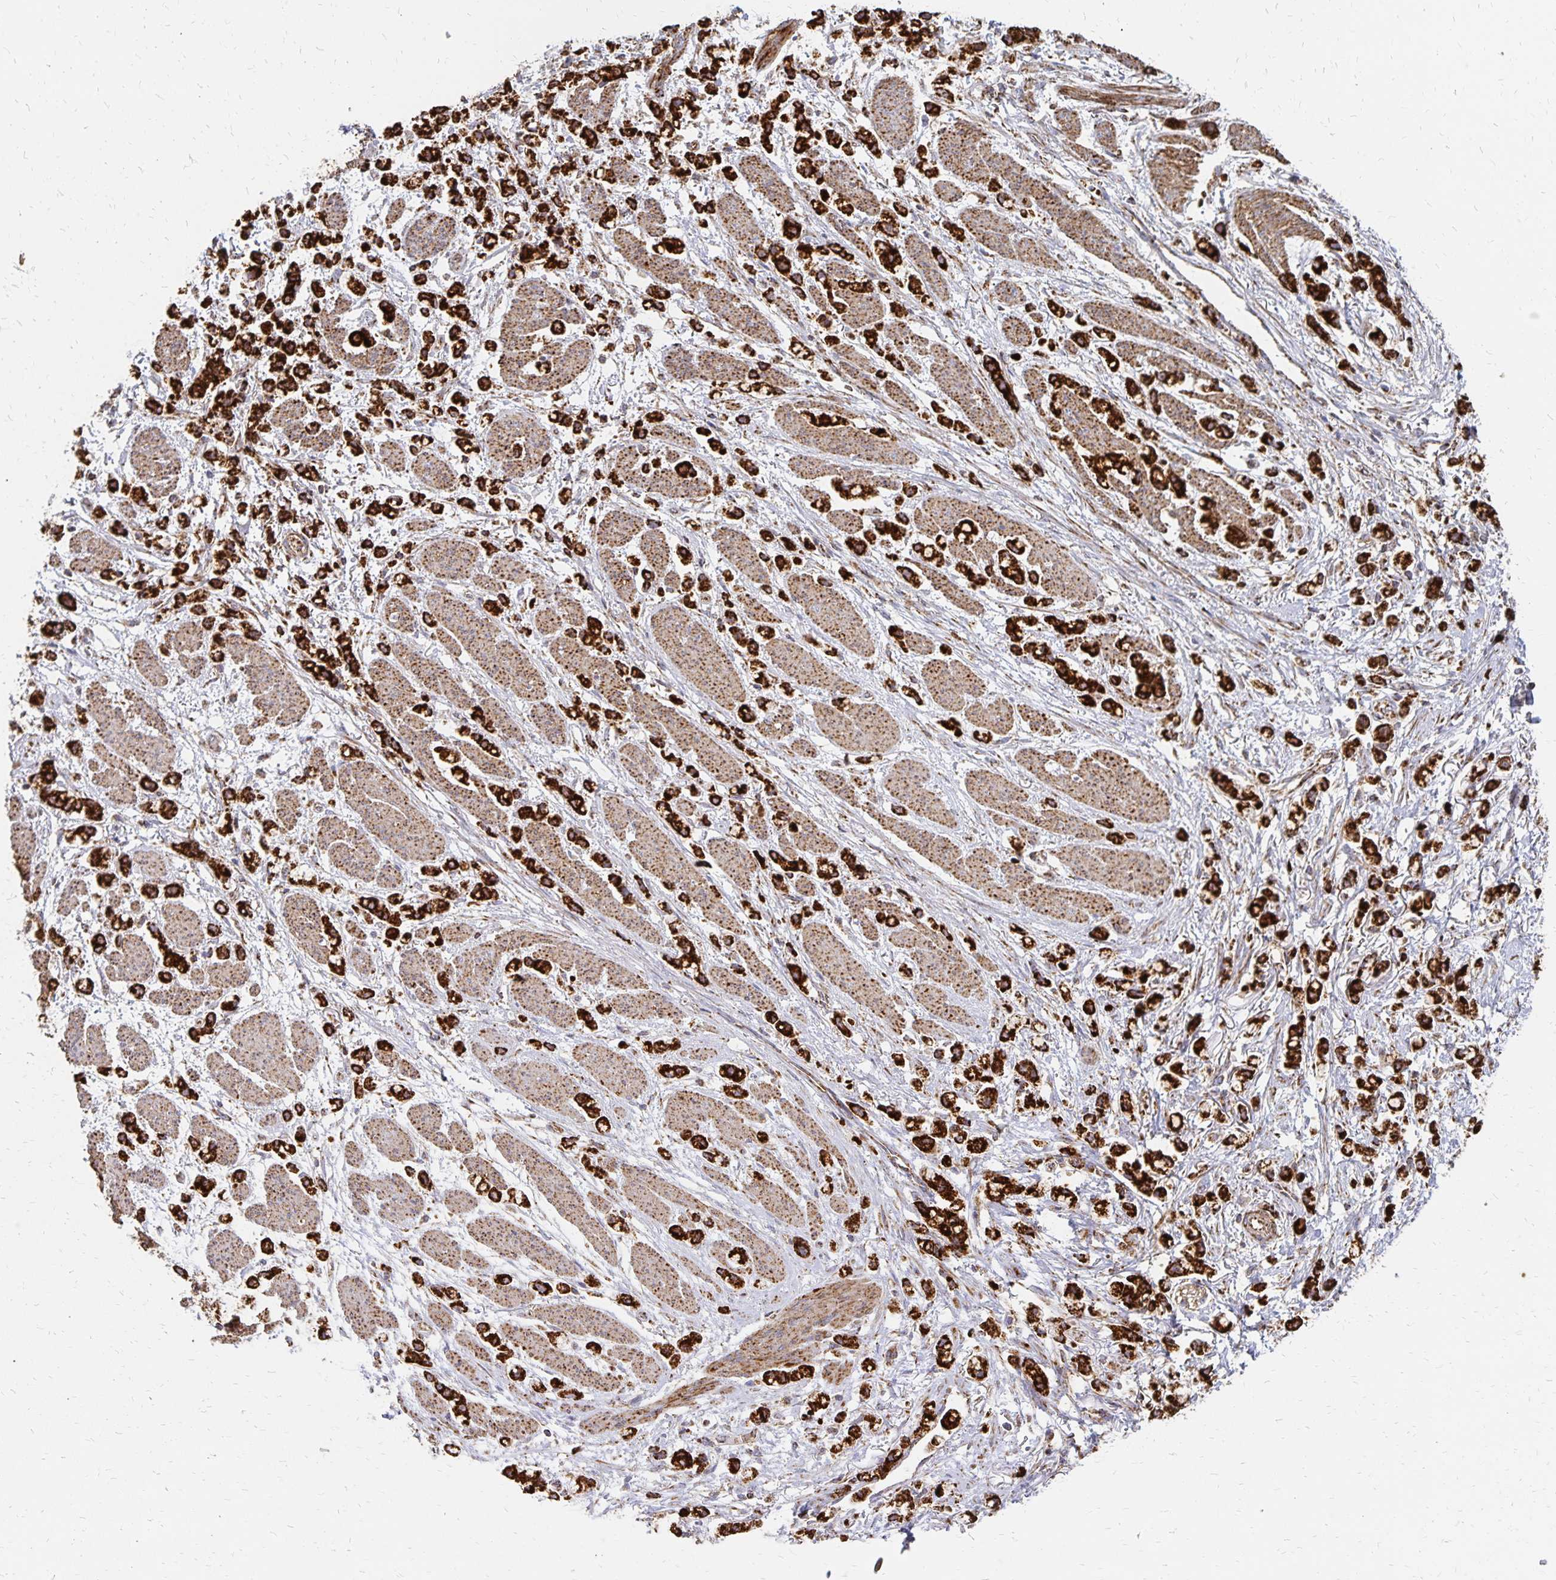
{"staining": {"intensity": "strong", "quantity": ">75%", "location": "cytoplasmic/membranous"}, "tissue": "stomach cancer", "cell_type": "Tumor cells", "image_type": "cancer", "snomed": [{"axis": "morphology", "description": "Adenocarcinoma, NOS"}, {"axis": "topography", "description": "Stomach"}], "caption": "A micrograph of human stomach cancer (adenocarcinoma) stained for a protein displays strong cytoplasmic/membranous brown staining in tumor cells.", "gene": "STOML2", "patient": {"sex": "female", "age": 81}}